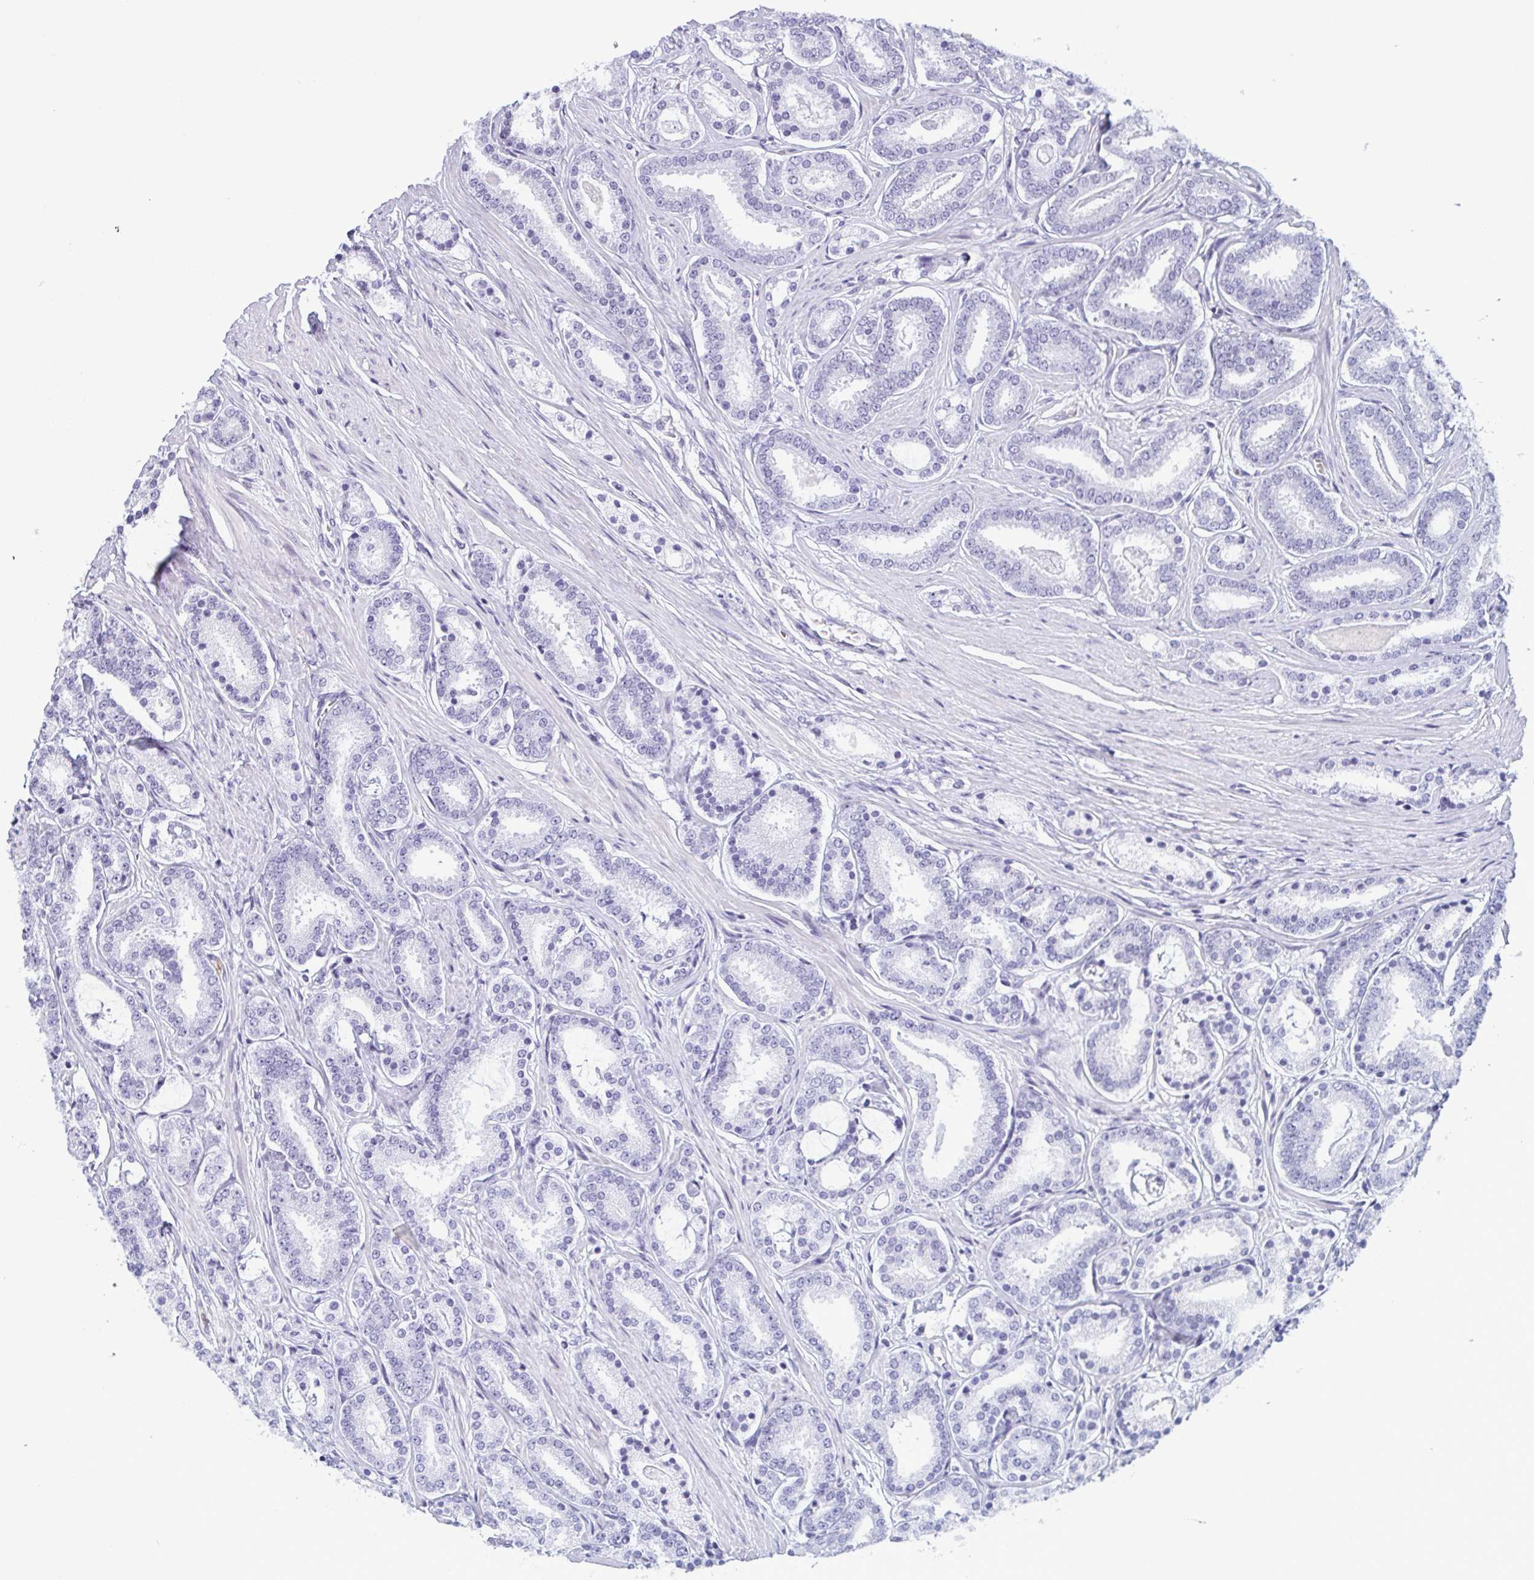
{"staining": {"intensity": "negative", "quantity": "none", "location": "none"}, "tissue": "prostate cancer", "cell_type": "Tumor cells", "image_type": "cancer", "snomed": [{"axis": "morphology", "description": "Adenocarcinoma, High grade"}, {"axis": "topography", "description": "Prostate"}], "caption": "Protein analysis of high-grade adenocarcinoma (prostate) shows no significant expression in tumor cells.", "gene": "CDA", "patient": {"sex": "male", "age": 63}}